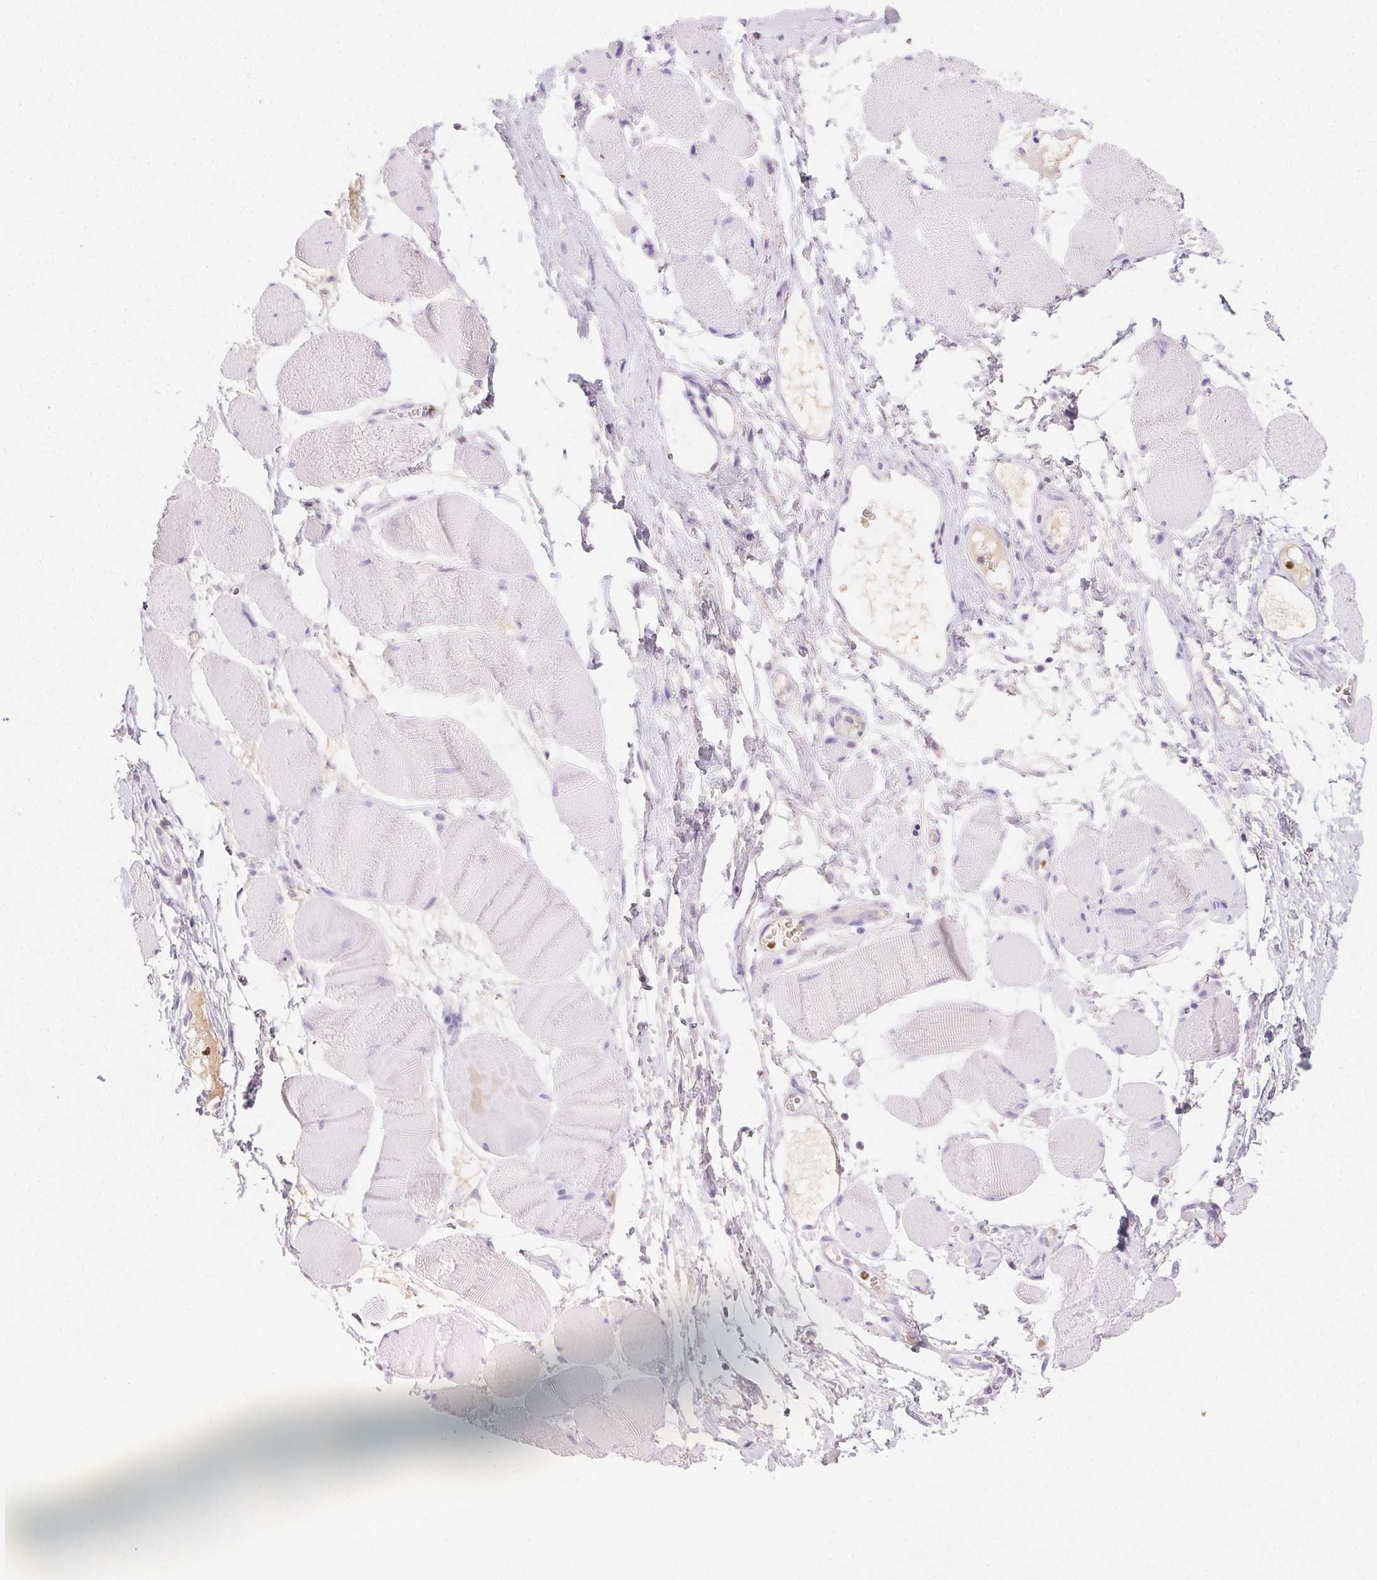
{"staining": {"intensity": "negative", "quantity": "none", "location": "none"}, "tissue": "skeletal muscle", "cell_type": "Myocytes", "image_type": "normal", "snomed": [{"axis": "morphology", "description": "Normal tissue, NOS"}, {"axis": "topography", "description": "Skeletal muscle"}], "caption": "Photomicrograph shows no protein positivity in myocytes of unremarkable skeletal muscle.", "gene": "PADI4", "patient": {"sex": "female", "age": 75}}